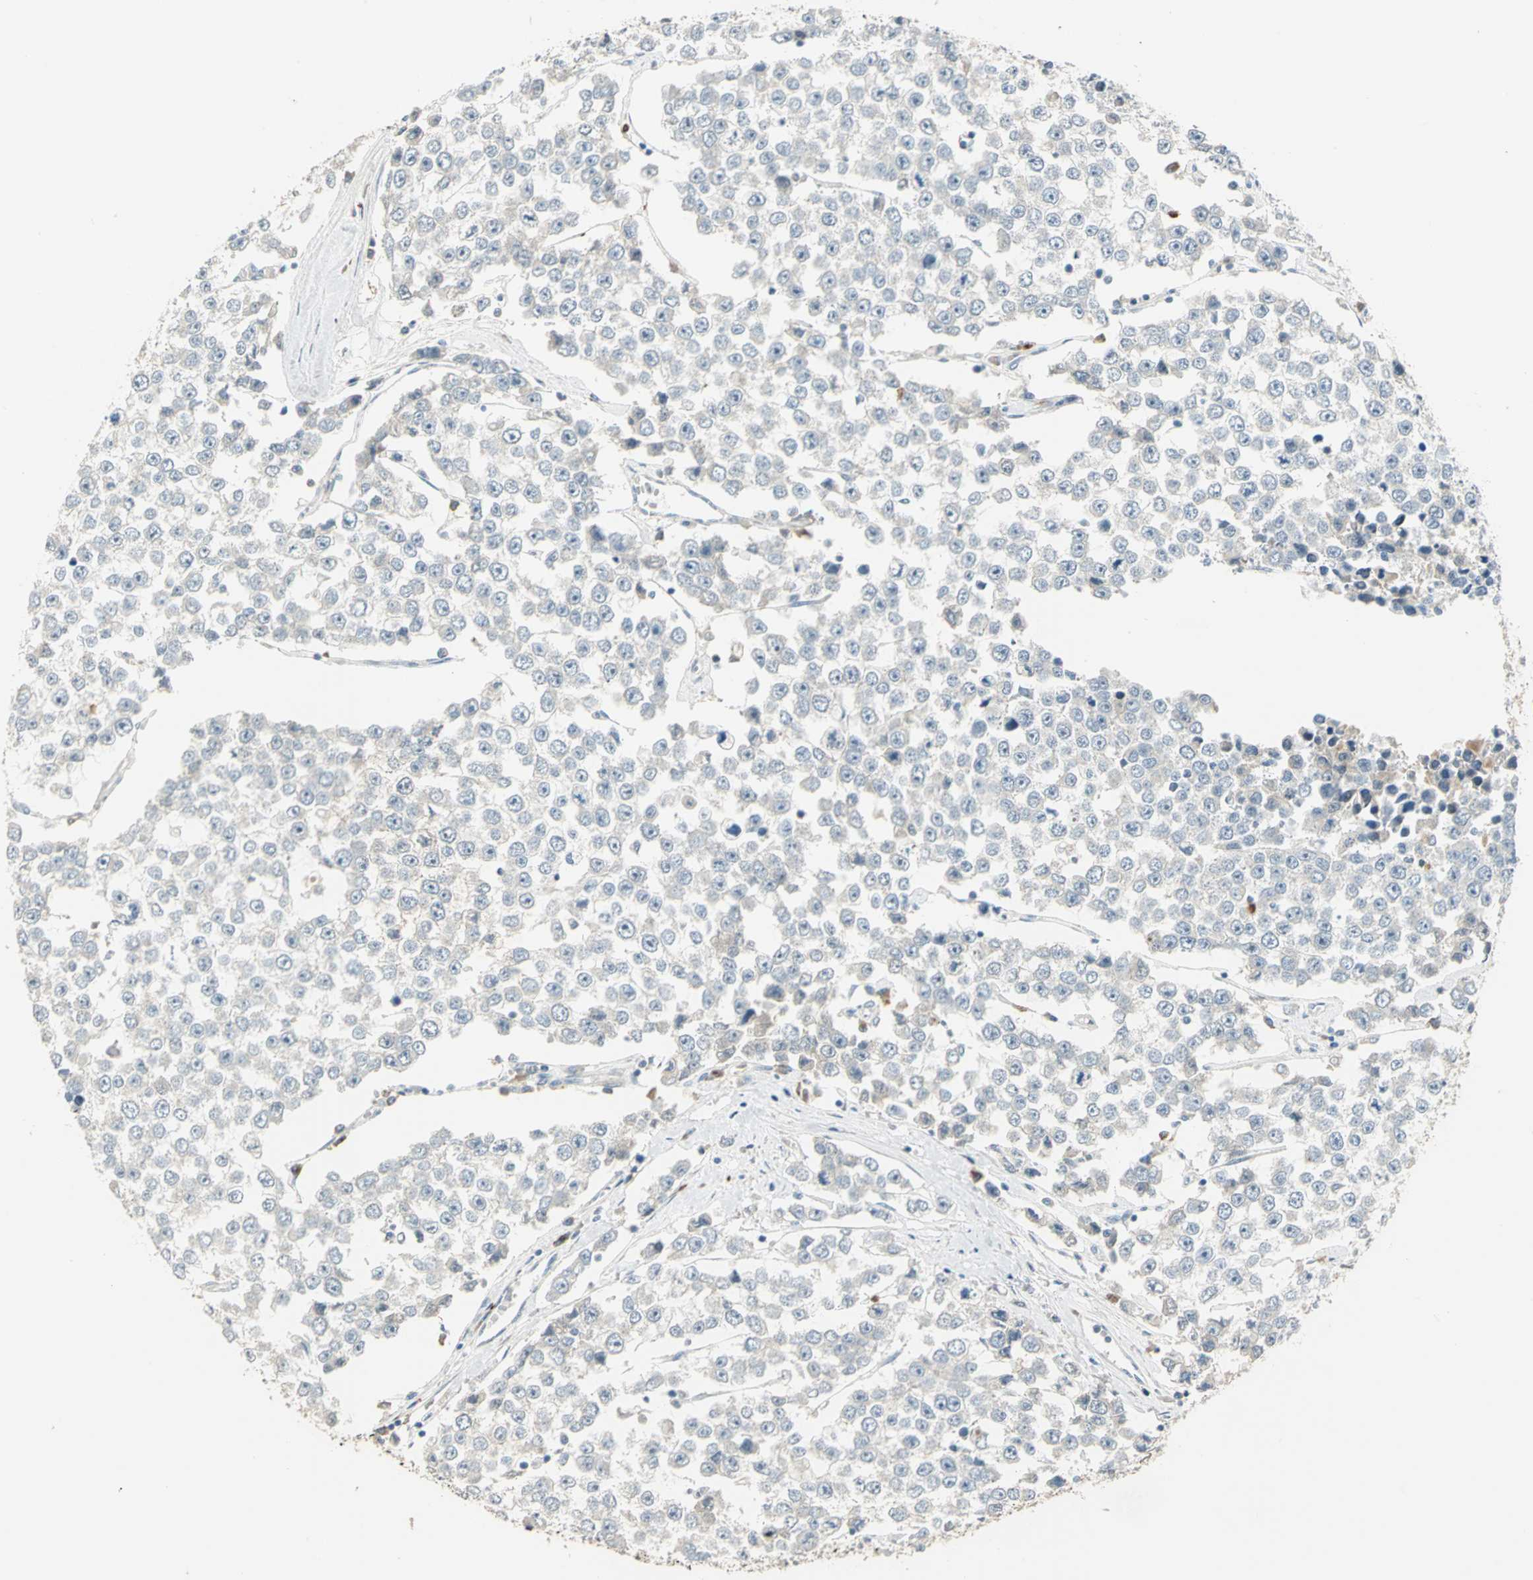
{"staining": {"intensity": "negative", "quantity": "none", "location": "none"}, "tissue": "testis cancer", "cell_type": "Tumor cells", "image_type": "cancer", "snomed": [{"axis": "morphology", "description": "Seminoma, NOS"}, {"axis": "morphology", "description": "Carcinoma, Embryonal, NOS"}, {"axis": "topography", "description": "Testis"}], "caption": "Human testis cancer stained for a protein using immunohistochemistry (IHC) shows no staining in tumor cells.", "gene": "PROC", "patient": {"sex": "male", "age": 52}}